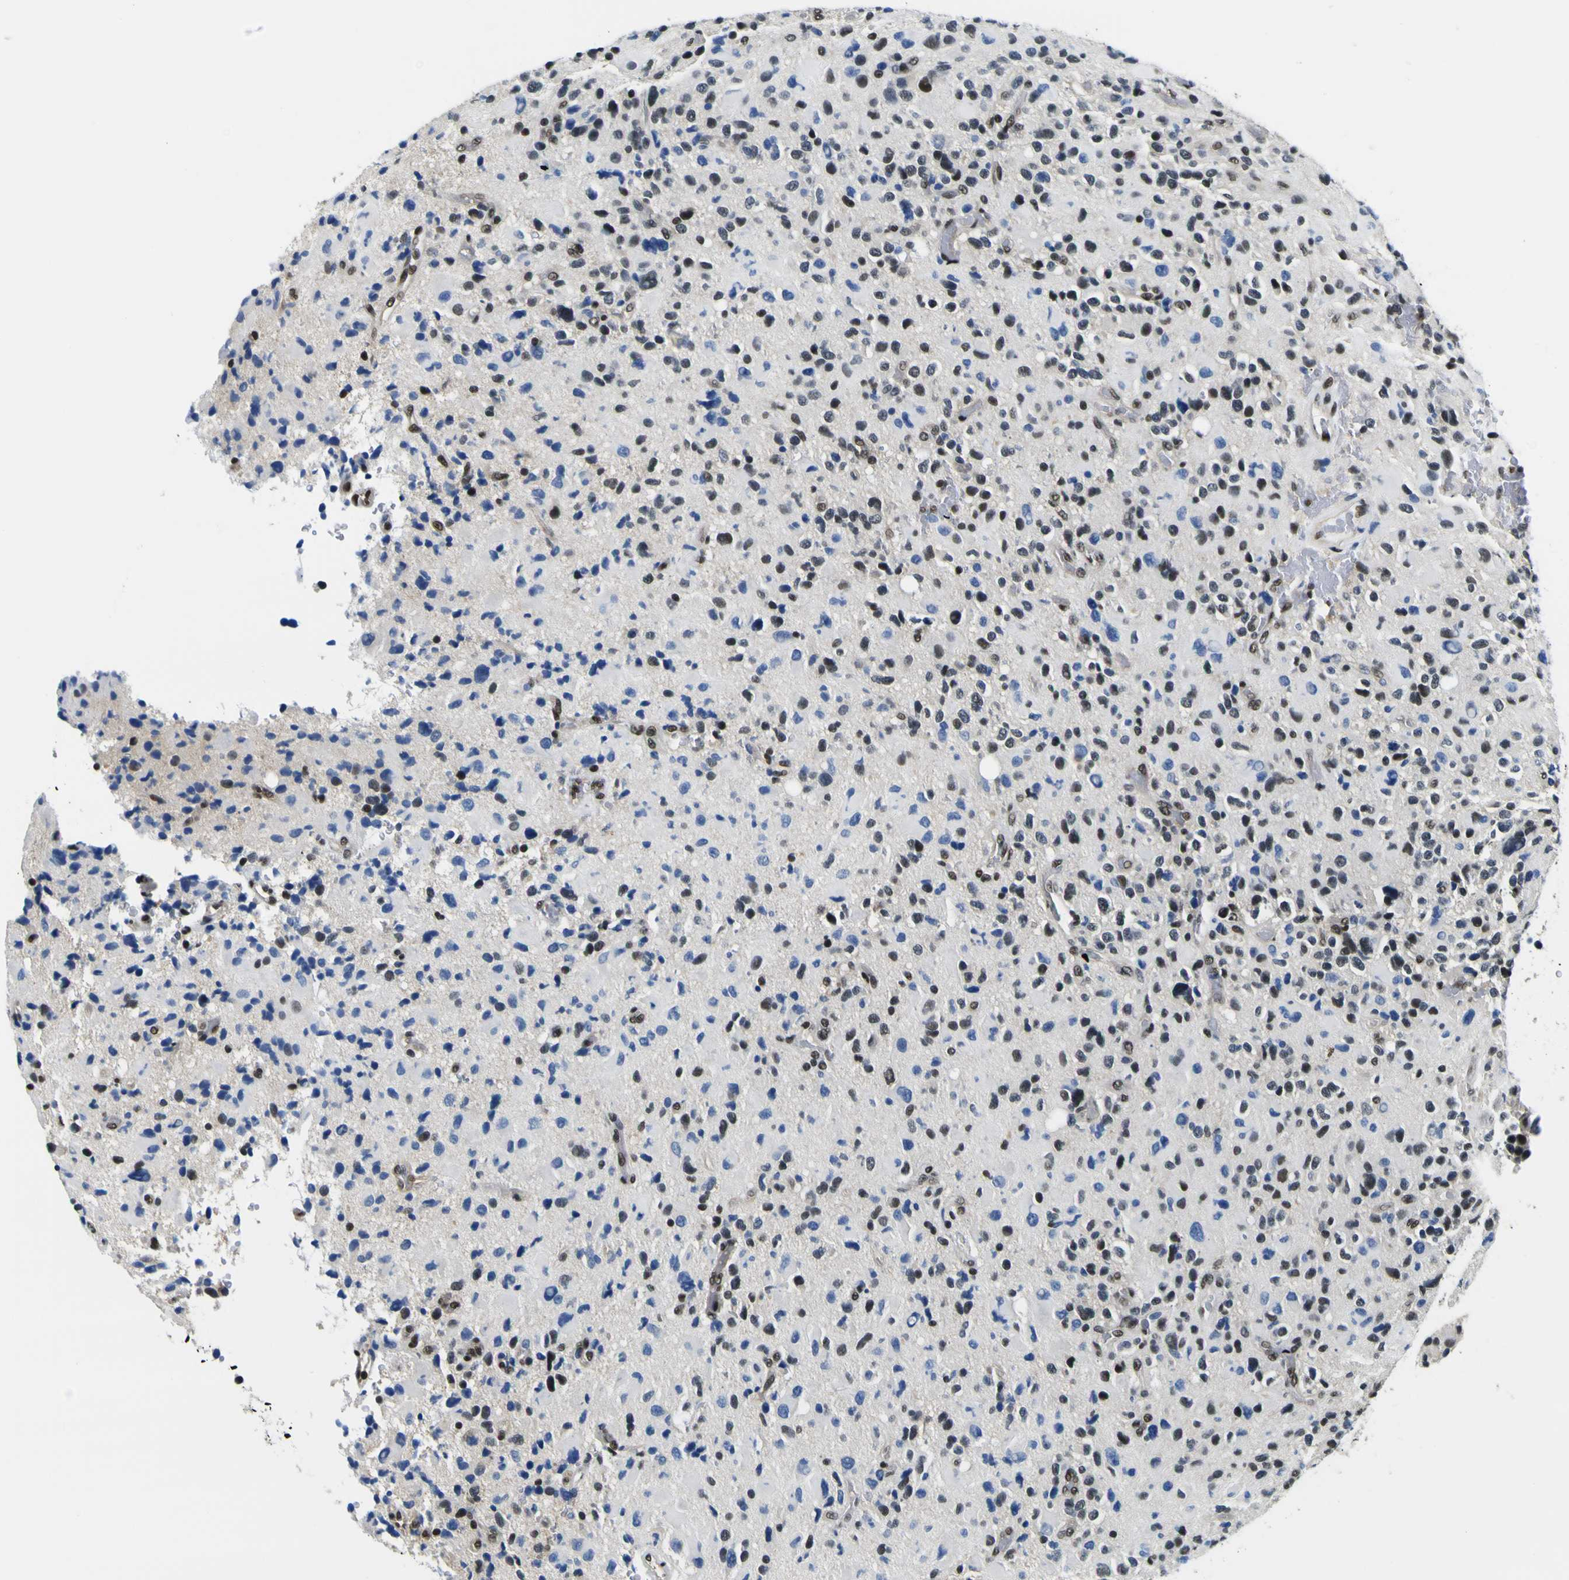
{"staining": {"intensity": "strong", "quantity": "25%-75%", "location": "nuclear"}, "tissue": "glioma", "cell_type": "Tumor cells", "image_type": "cancer", "snomed": [{"axis": "morphology", "description": "Glioma, malignant, High grade"}, {"axis": "topography", "description": "Brain"}], "caption": "Human malignant glioma (high-grade) stained with a brown dye reveals strong nuclear positive staining in approximately 25%-75% of tumor cells.", "gene": "SP1", "patient": {"sex": "male", "age": 48}}